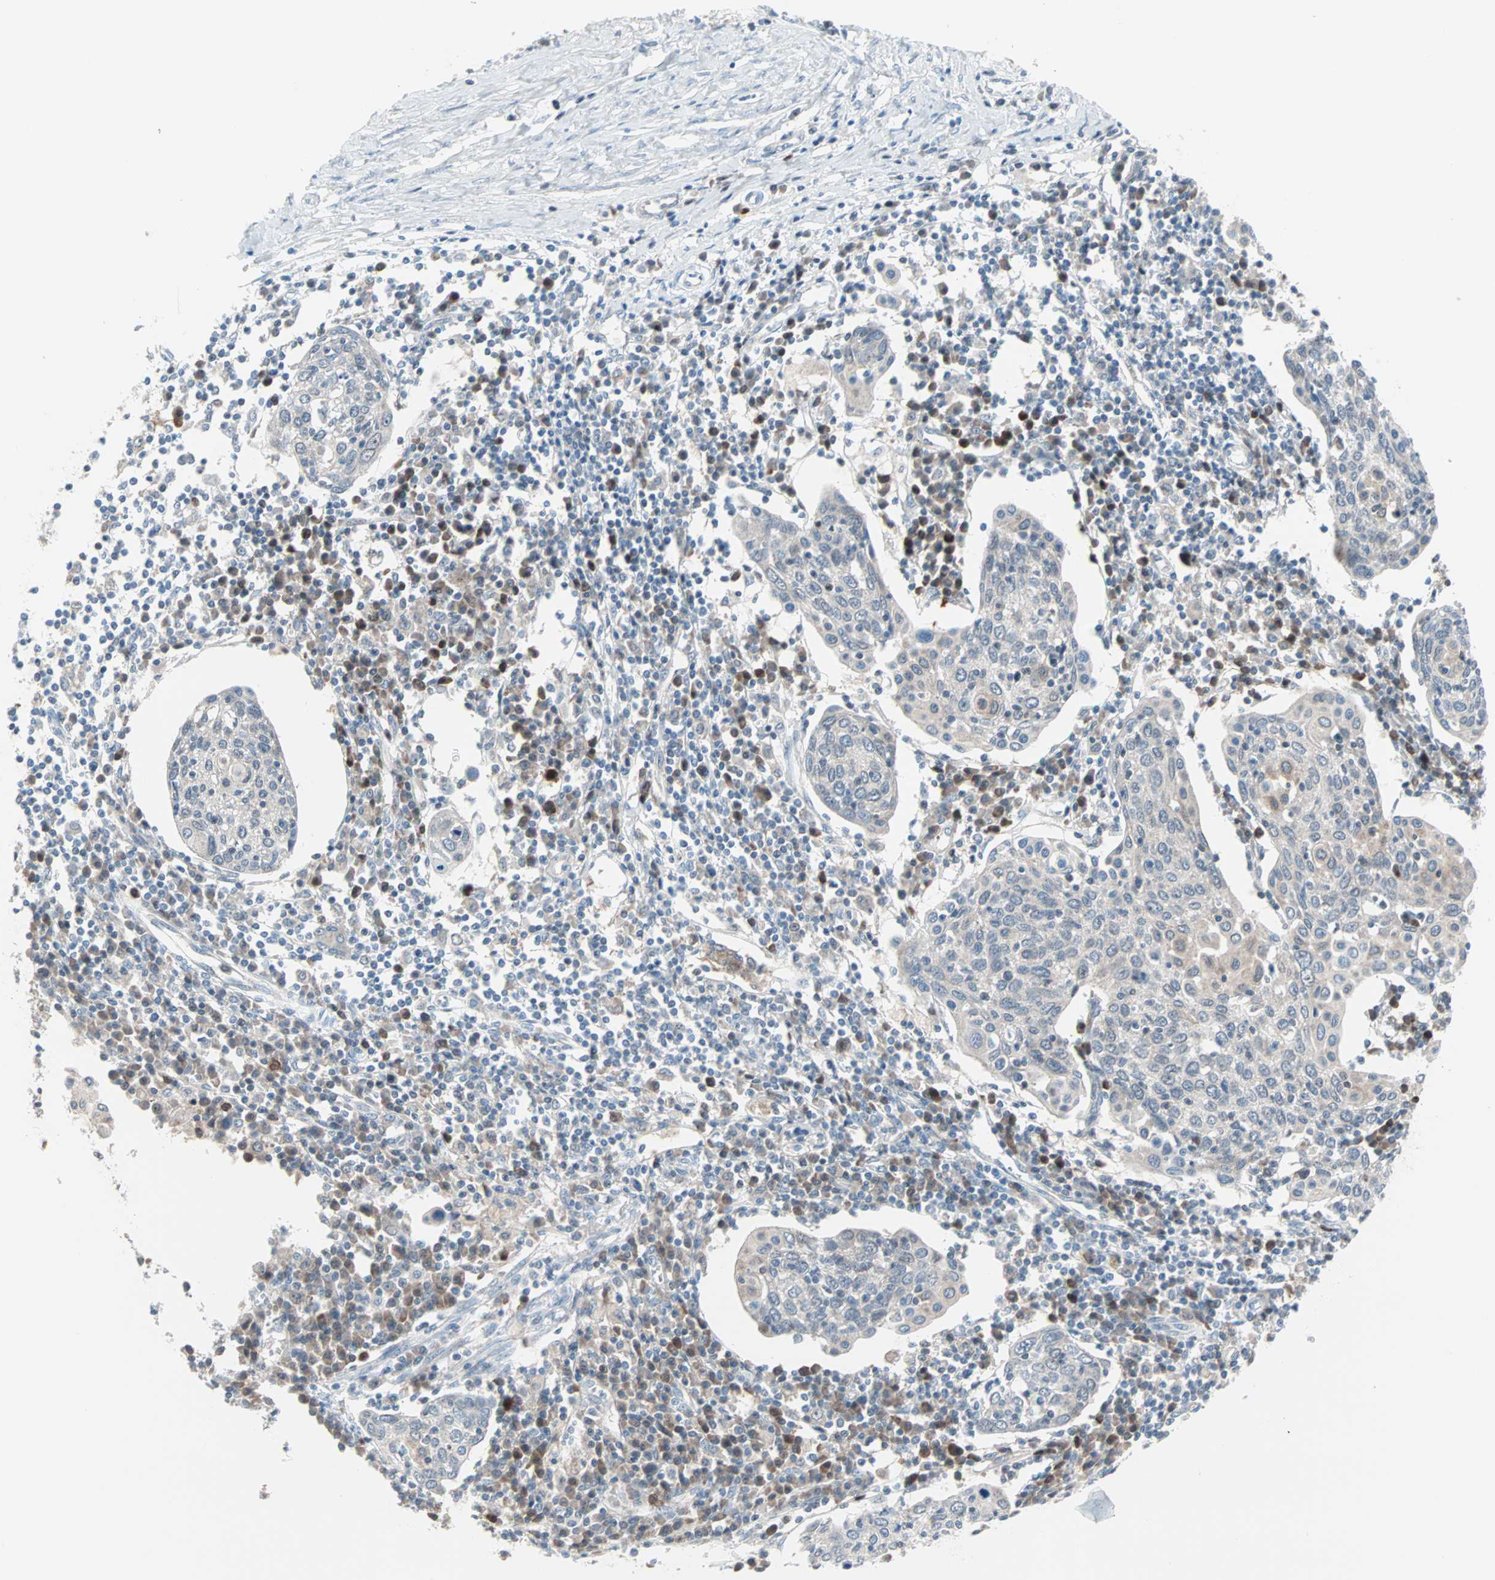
{"staining": {"intensity": "negative", "quantity": "none", "location": "none"}, "tissue": "cervical cancer", "cell_type": "Tumor cells", "image_type": "cancer", "snomed": [{"axis": "morphology", "description": "Squamous cell carcinoma, NOS"}, {"axis": "topography", "description": "Cervix"}], "caption": "Cervical cancer (squamous cell carcinoma) stained for a protein using immunohistochemistry (IHC) exhibits no staining tumor cells.", "gene": "CASP3", "patient": {"sex": "female", "age": 40}}